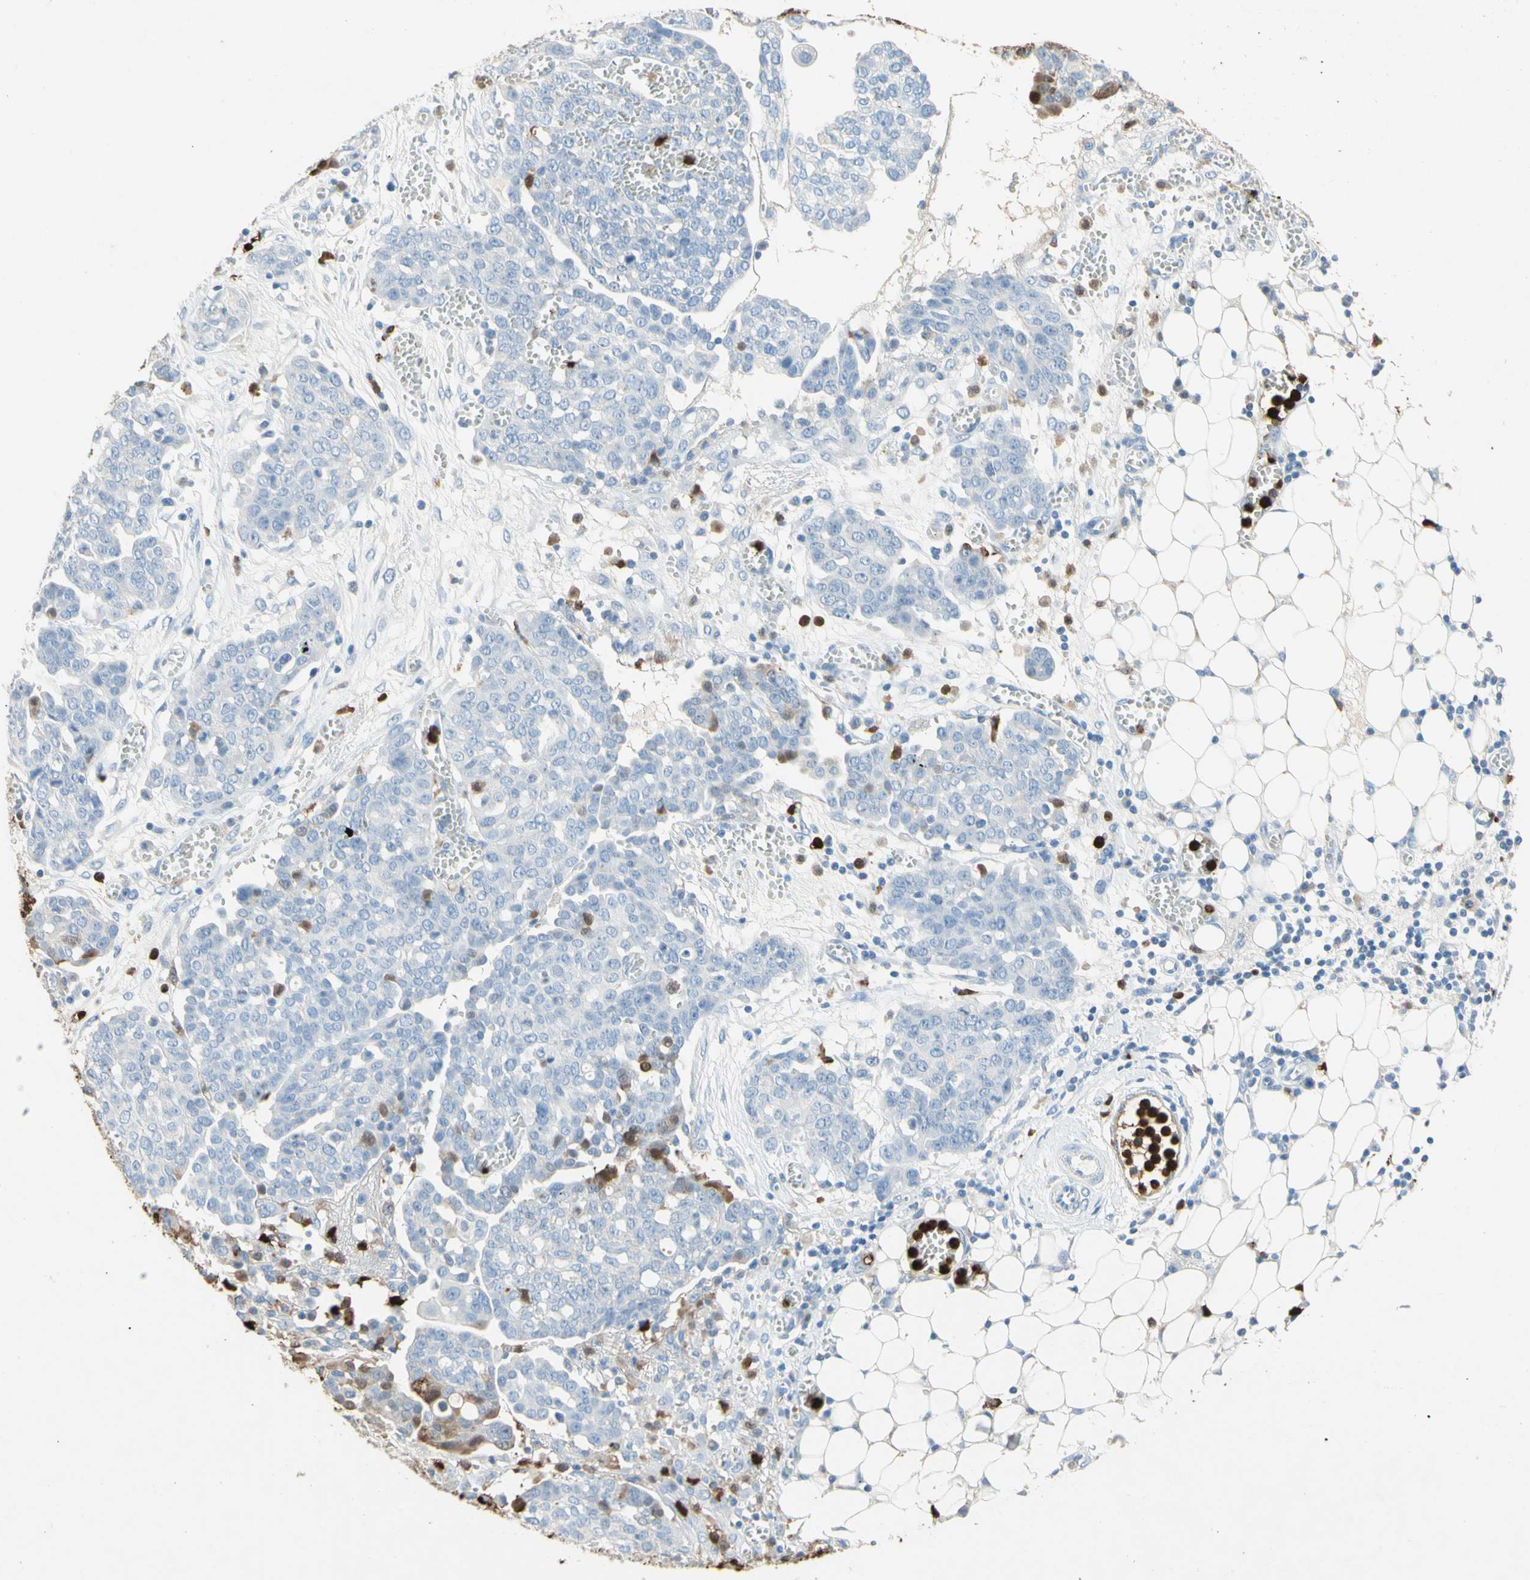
{"staining": {"intensity": "moderate", "quantity": "<25%", "location": "cytoplasmic/membranous,nuclear"}, "tissue": "ovarian cancer", "cell_type": "Tumor cells", "image_type": "cancer", "snomed": [{"axis": "morphology", "description": "Cystadenocarcinoma, serous, NOS"}, {"axis": "topography", "description": "Soft tissue"}, {"axis": "topography", "description": "Ovary"}], "caption": "IHC photomicrograph of neoplastic tissue: ovarian cancer stained using immunohistochemistry (IHC) displays low levels of moderate protein expression localized specifically in the cytoplasmic/membranous and nuclear of tumor cells, appearing as a cytoplasmic/membranous and nuclear brown color.", "gene": "NFKBIZ", "patient": {"sex": "female", "age": 57}}